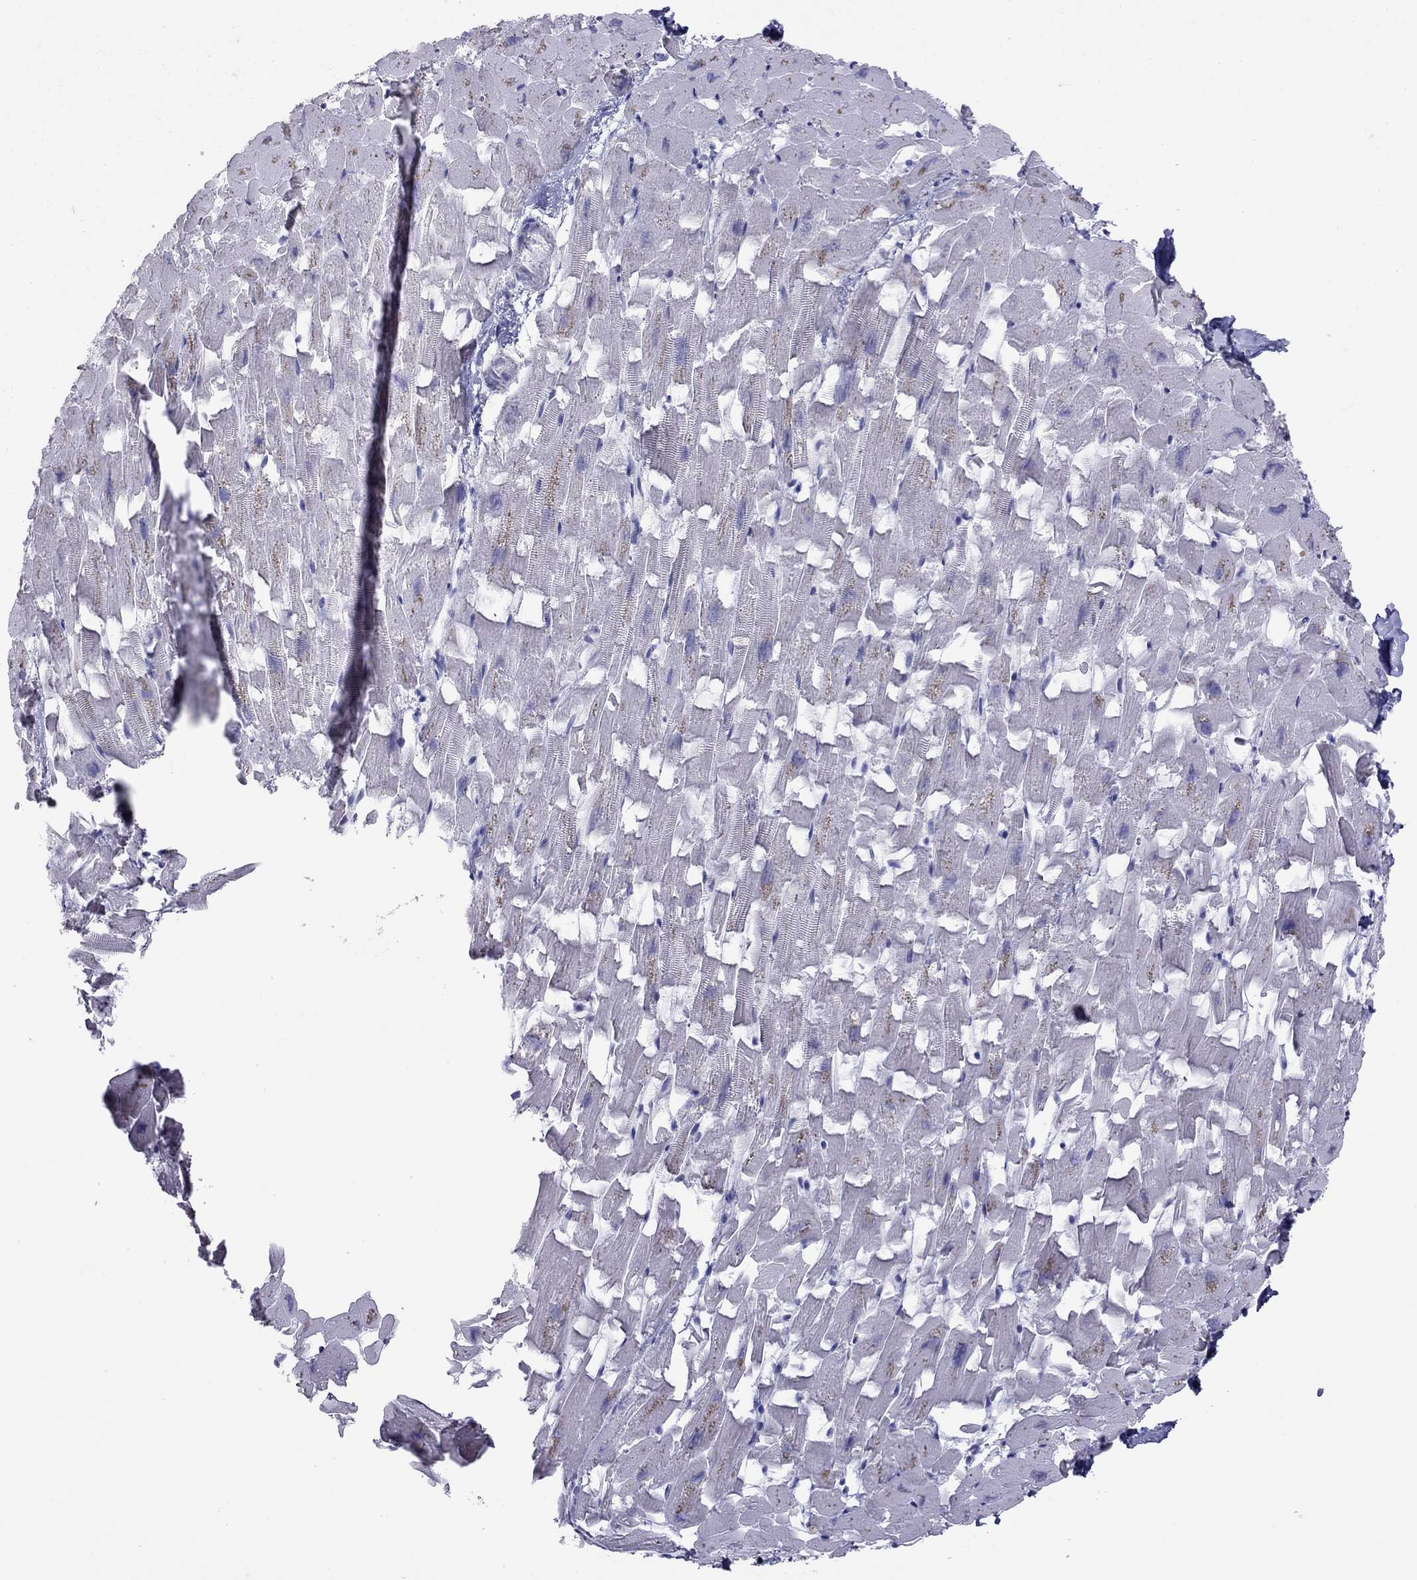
{"staining": {"intensity": "negative", "quantity": "none", "location": "none"}, "tissue": "heart muscle", "cell_type": "Cardiomyocytes", "image_type": "normal", "snomed": [{"axis": "morphology", "description": "Normal tissue, NOS"}, {"axis": "topography", "description": "Heart"}], "caption": "Cardiomyocytes show no significant staining in unremarkable heart muscle. (DAB (3,3'-diaminobenzidine) immunohistochemistry (IHC) with hematoxylin counter stain).", "gene": "MUC16", "patient": {"sex": "female", "age": 64}}